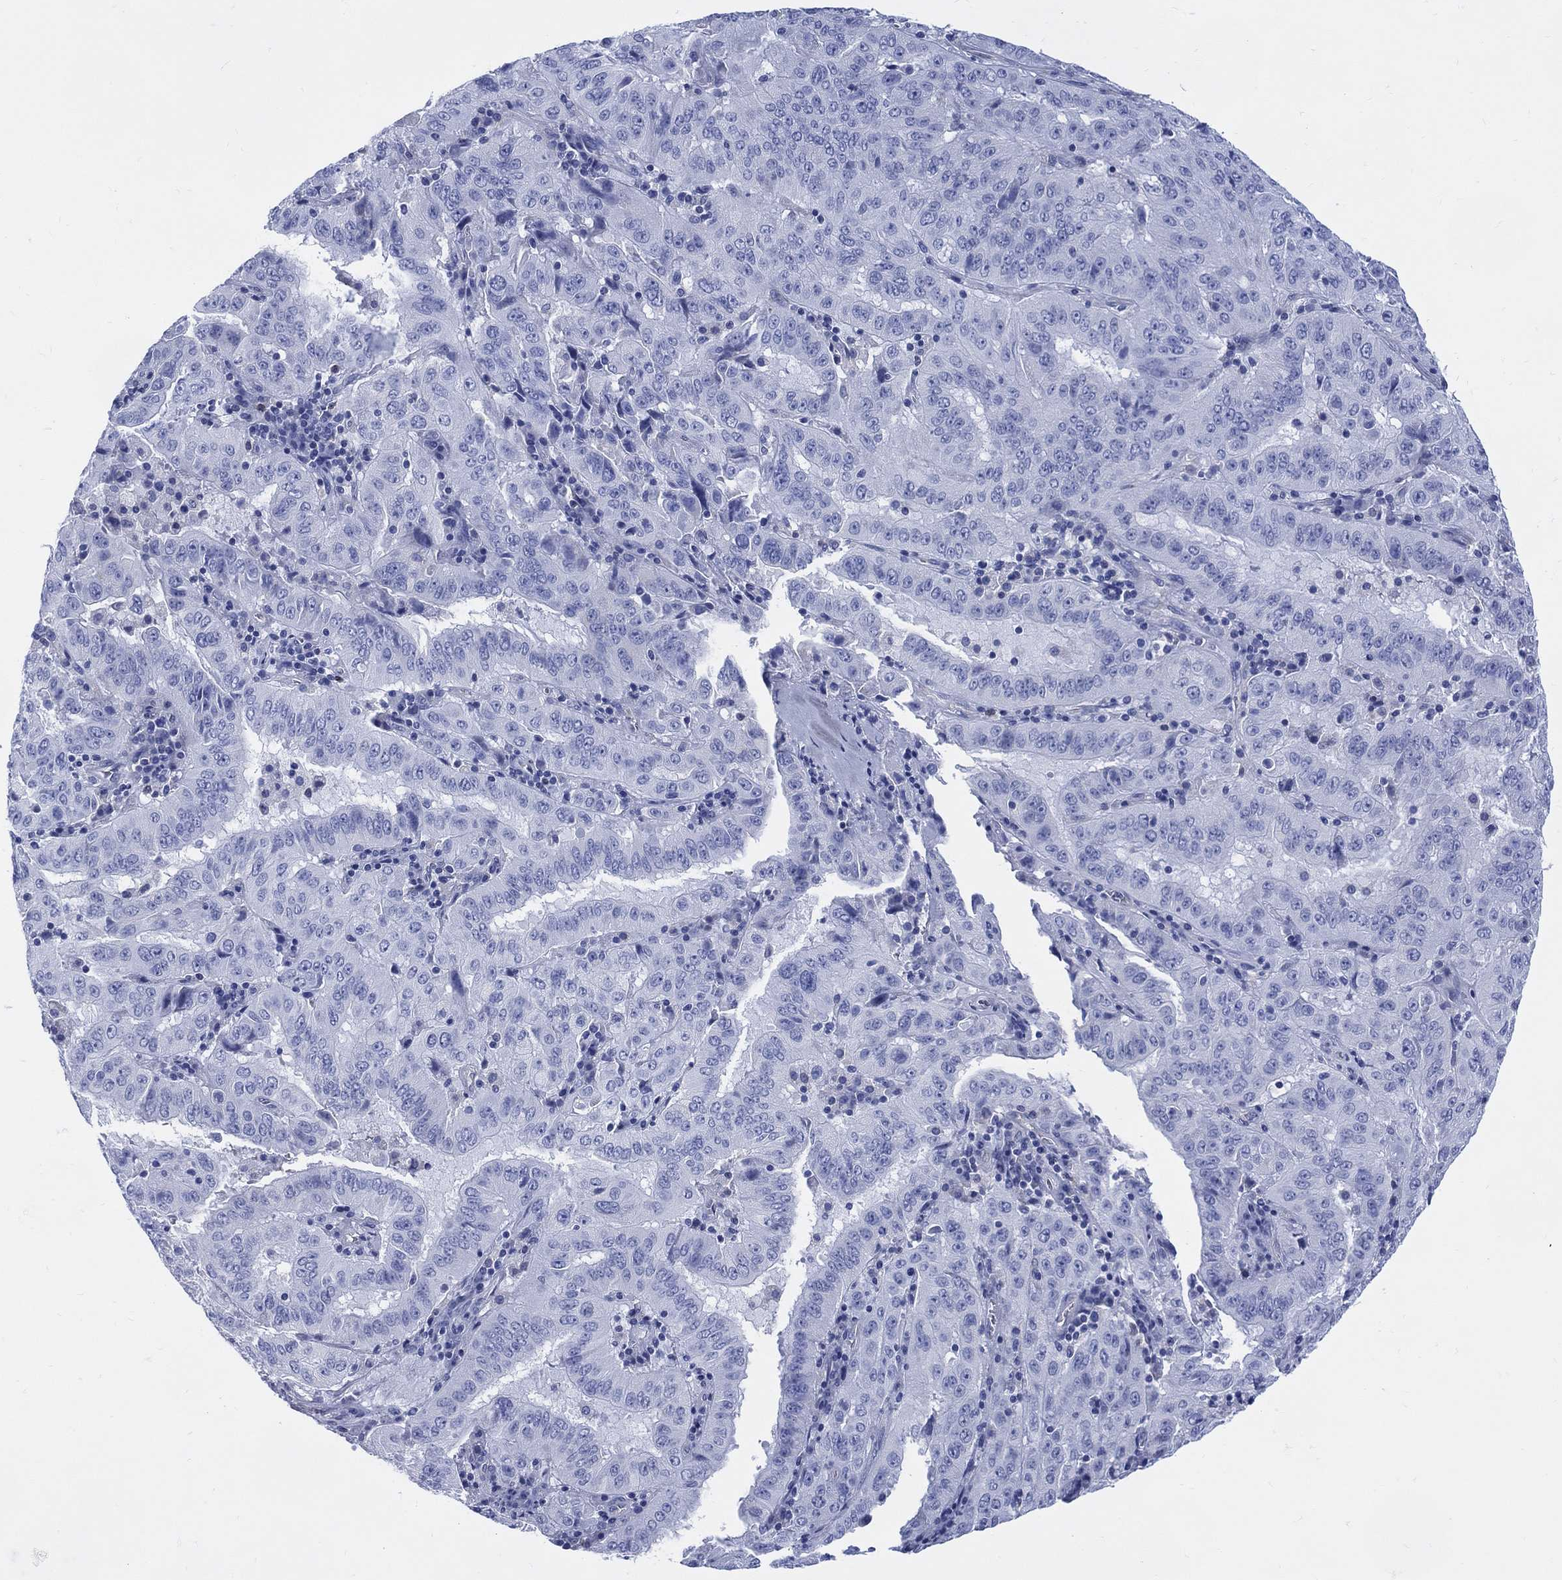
{"staining": {"intensity": "negative", "quantity": "none", "location": "none"}, "tissue": "pancreatic cancer", "cell_type": "Tumor cells", "image_type": "cancer", "snomed": [{"axis": "morphology", "description": "Adenocarcinoma, NOS"}, {"axis": "topography", "description": "Pancreas"}], "caption": "High power microscopy photomicrograph of an immunohistochemistry (IHC) micrograph of pancreatic adenocarcinoma, revealing no significant expression in tumor cells.", "gene": "DDI1", "patient": {"sex": "male", "age": 63}}